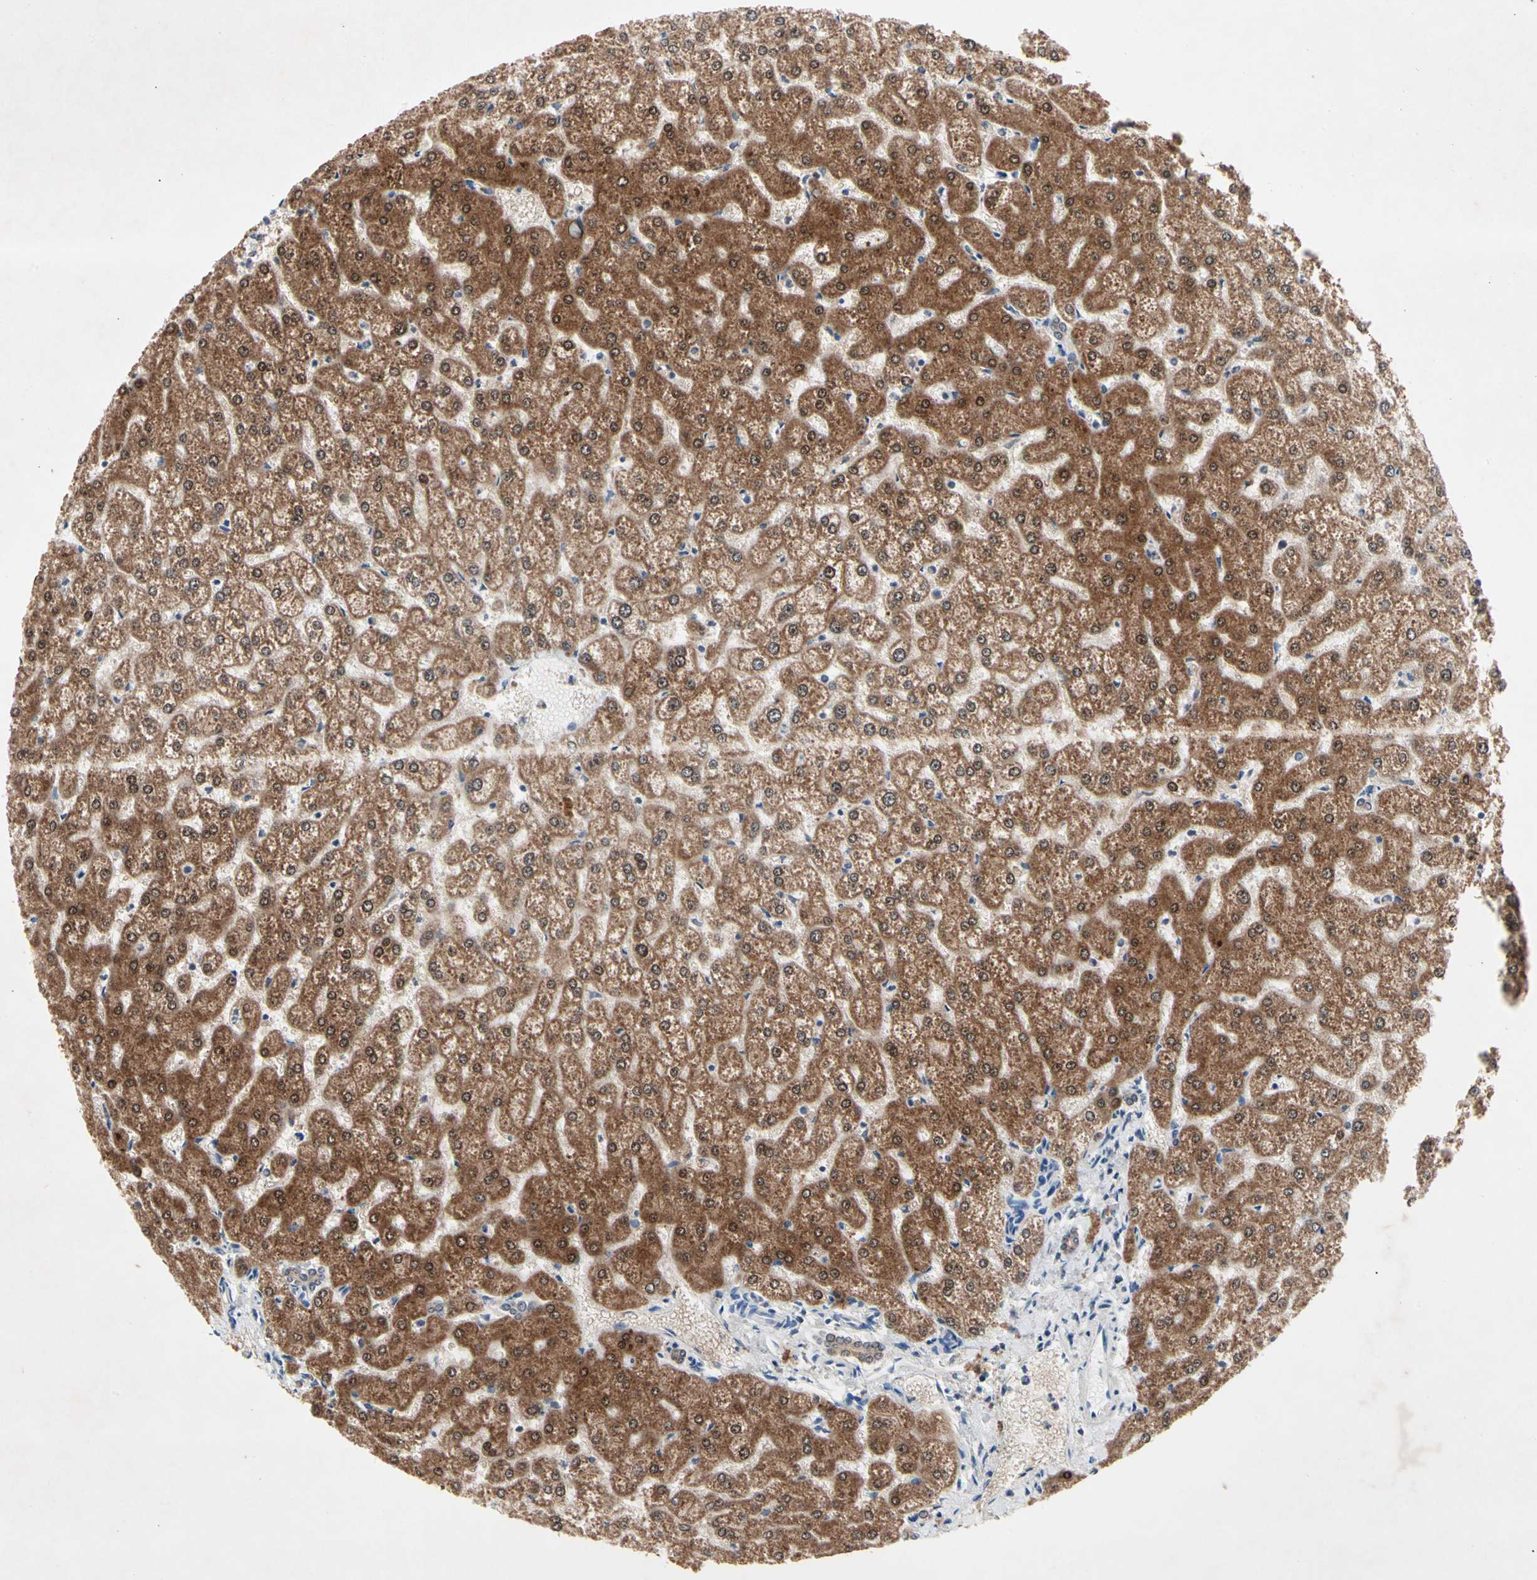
{"staining": {"intensity": "weak", "quantity": ">75%", "location": "cytoplasmic/membranous"}, "tissue": "liver", "cell_type": "Cholangiocytes", "image_type": "normal", "snomed": [{"axis": "morphology", "description": "Normal tissue, NOS"}, {"axis": "topography", "description": "Liver"}], "caption": "Liver stained with a brown dye displays weak cytoplasmic/membranous positive staining in about >75% of cholangiocytes.", "gene": "MTHFS", "patient": {"sex": "female", "age": 32}}